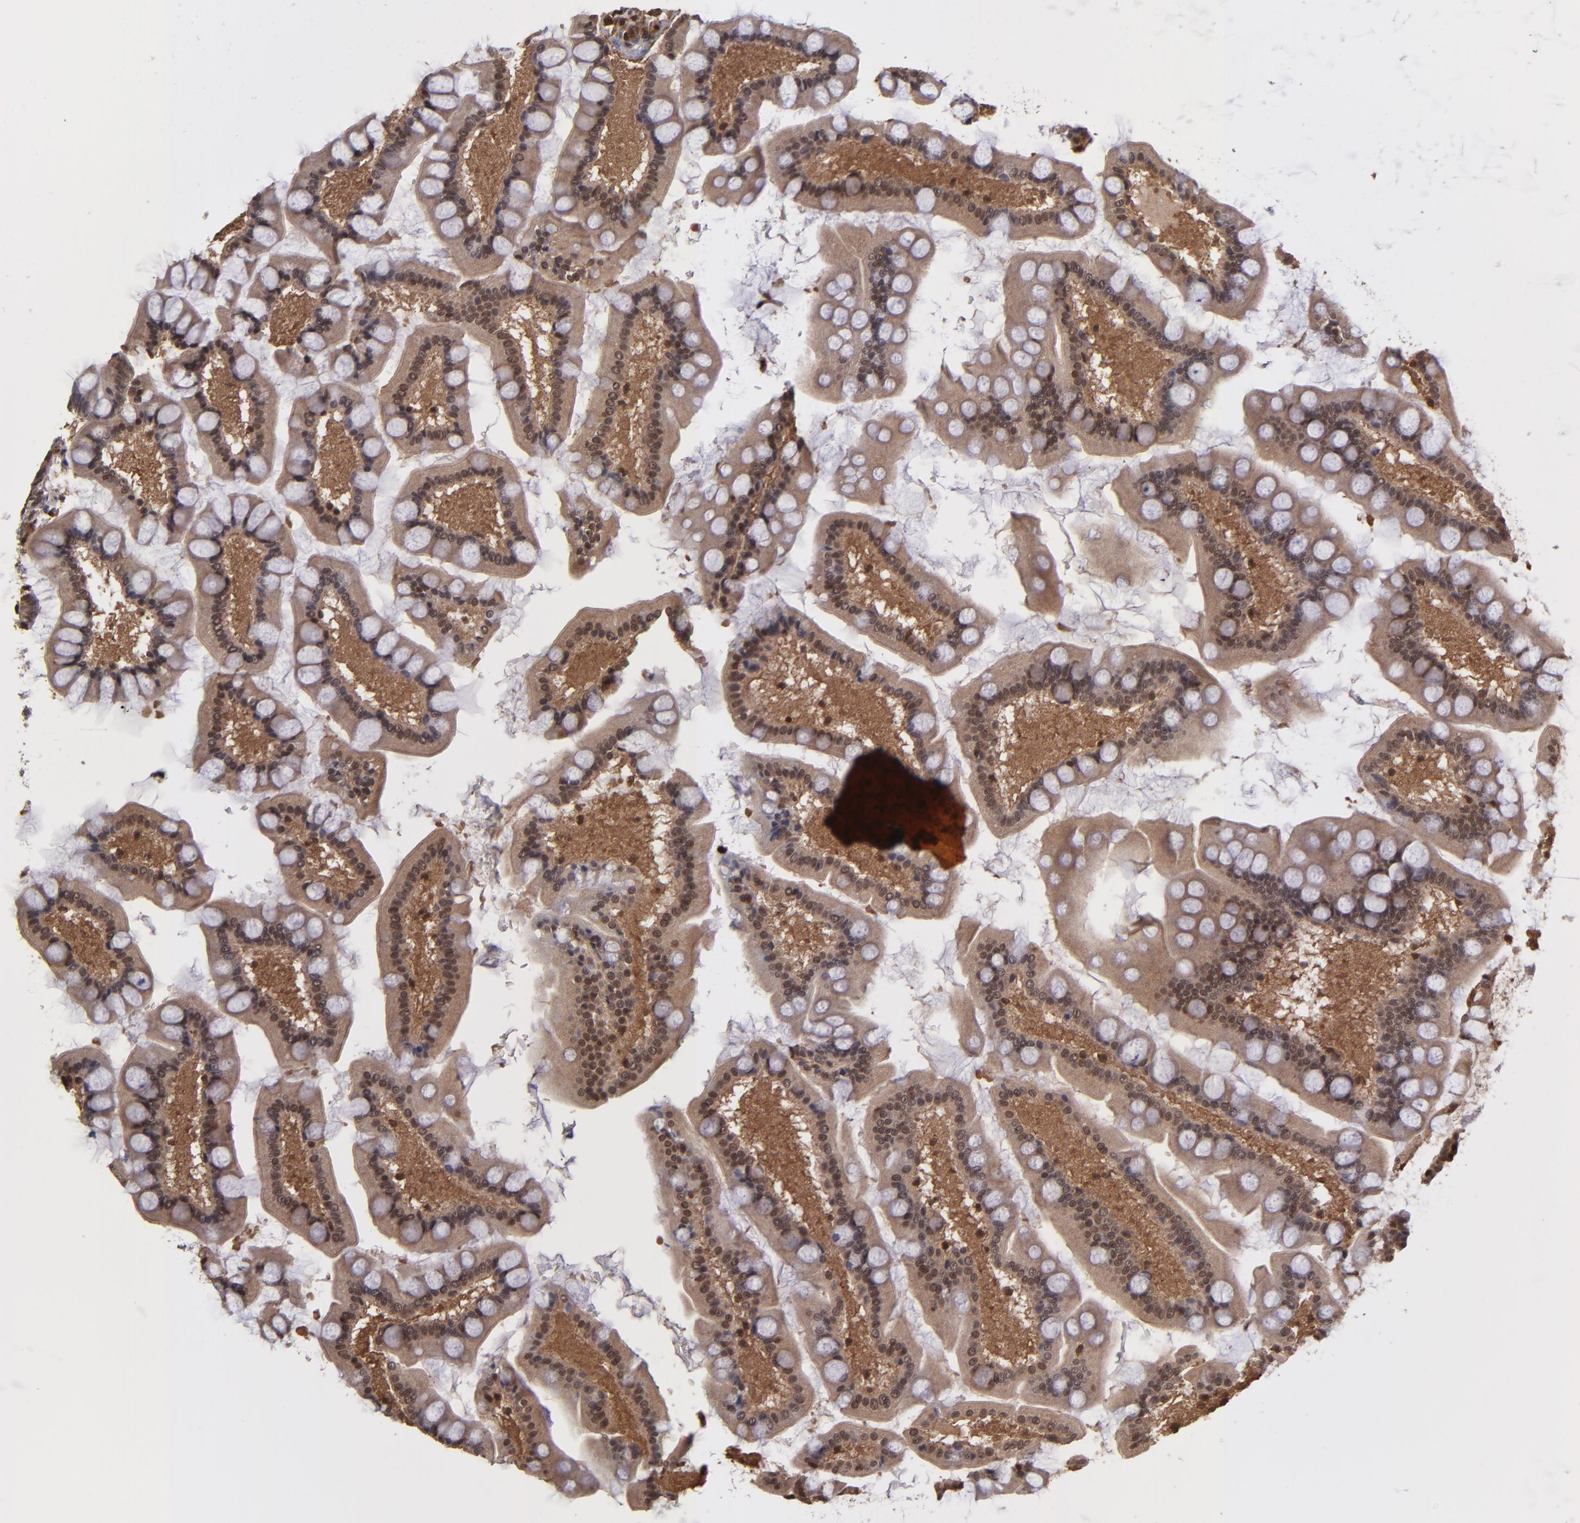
{"staining": {"intensity": "moderate", "quantity": ">75%", "location": "cytoplasmic/membranous,nuclear"}, "tissue": "small intestine", "cell_type": "Glandular cells", "image_type": "normal", "snomed": [{"axis": "morphology", "description": "Normal tissue, NOS"}, {"axis": "topography", "description": "Small intestine"}], "caption": "A brown stain labels moderate cytoplasmic/membranous,nuclear positivity of a protein in glandular cells of unremarkable small intestine. Nuclei are stained in blue.", "gene": "GRB2", "patient": {"sex": "male", "age": 41}}